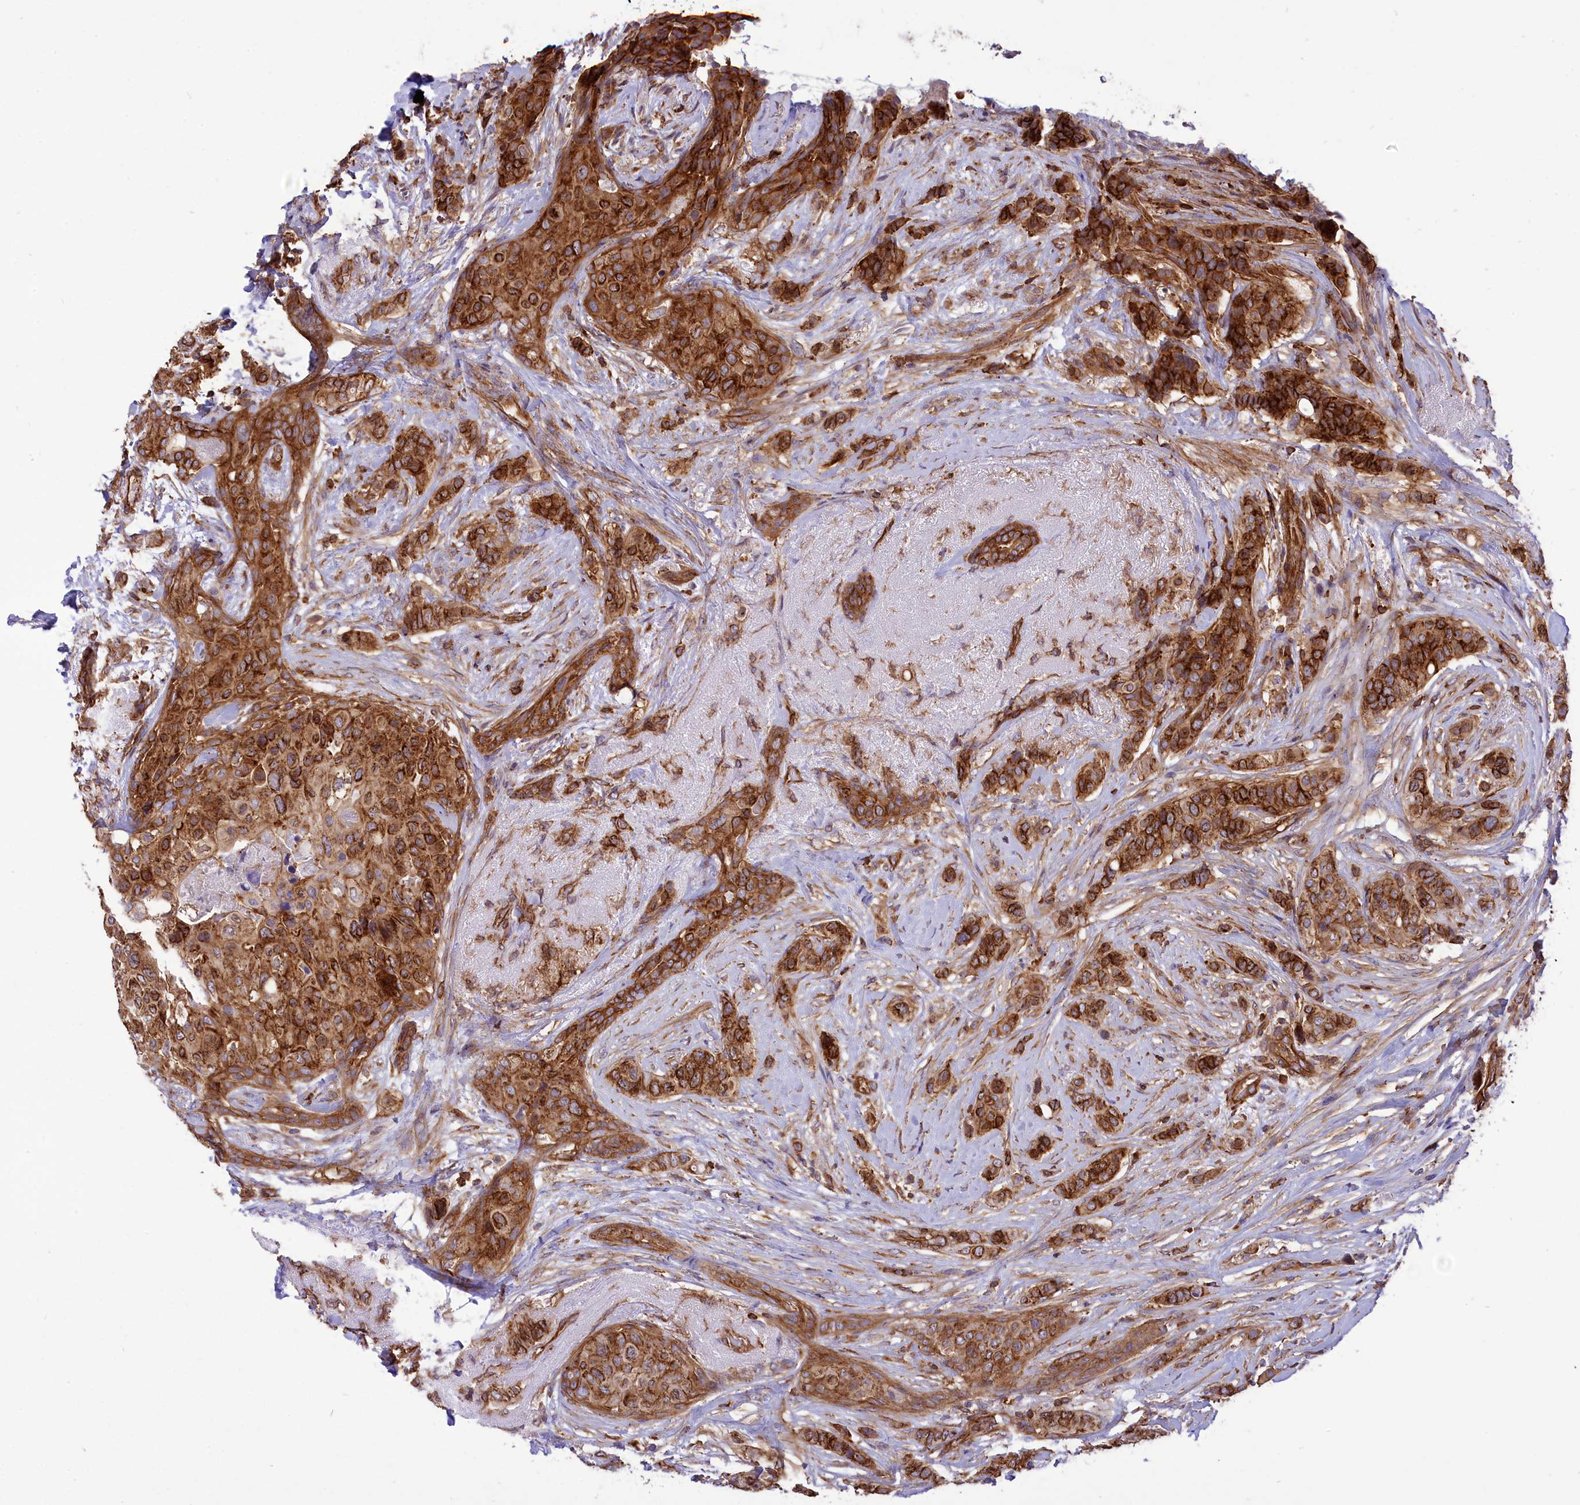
{"staining": {"intensity": "moderate", "quantity": ">75%", "location": "cytoplasmic/membranous"}, "tissue": "breast cancer", "cell_type": "Tumor cells", "image_type": "cancer", "snomed": [{"axis": "morphology", "description": "Lobular carcinoma"}, {"axis": "topography", "description": "Breast"}], "caption": "Tumor cells display medium levels of moderate cytoplasmic/membranous positivity in about >75% of cells in breast cancer. The staining was performed using DAB (3,3'-diaminobenzidine), with brown indicating positive protein expression. Nuclei are stained blue with hematoxylin.", "gene": "SEPTIN9", "patient": {"sex": "female", "age": 51}}